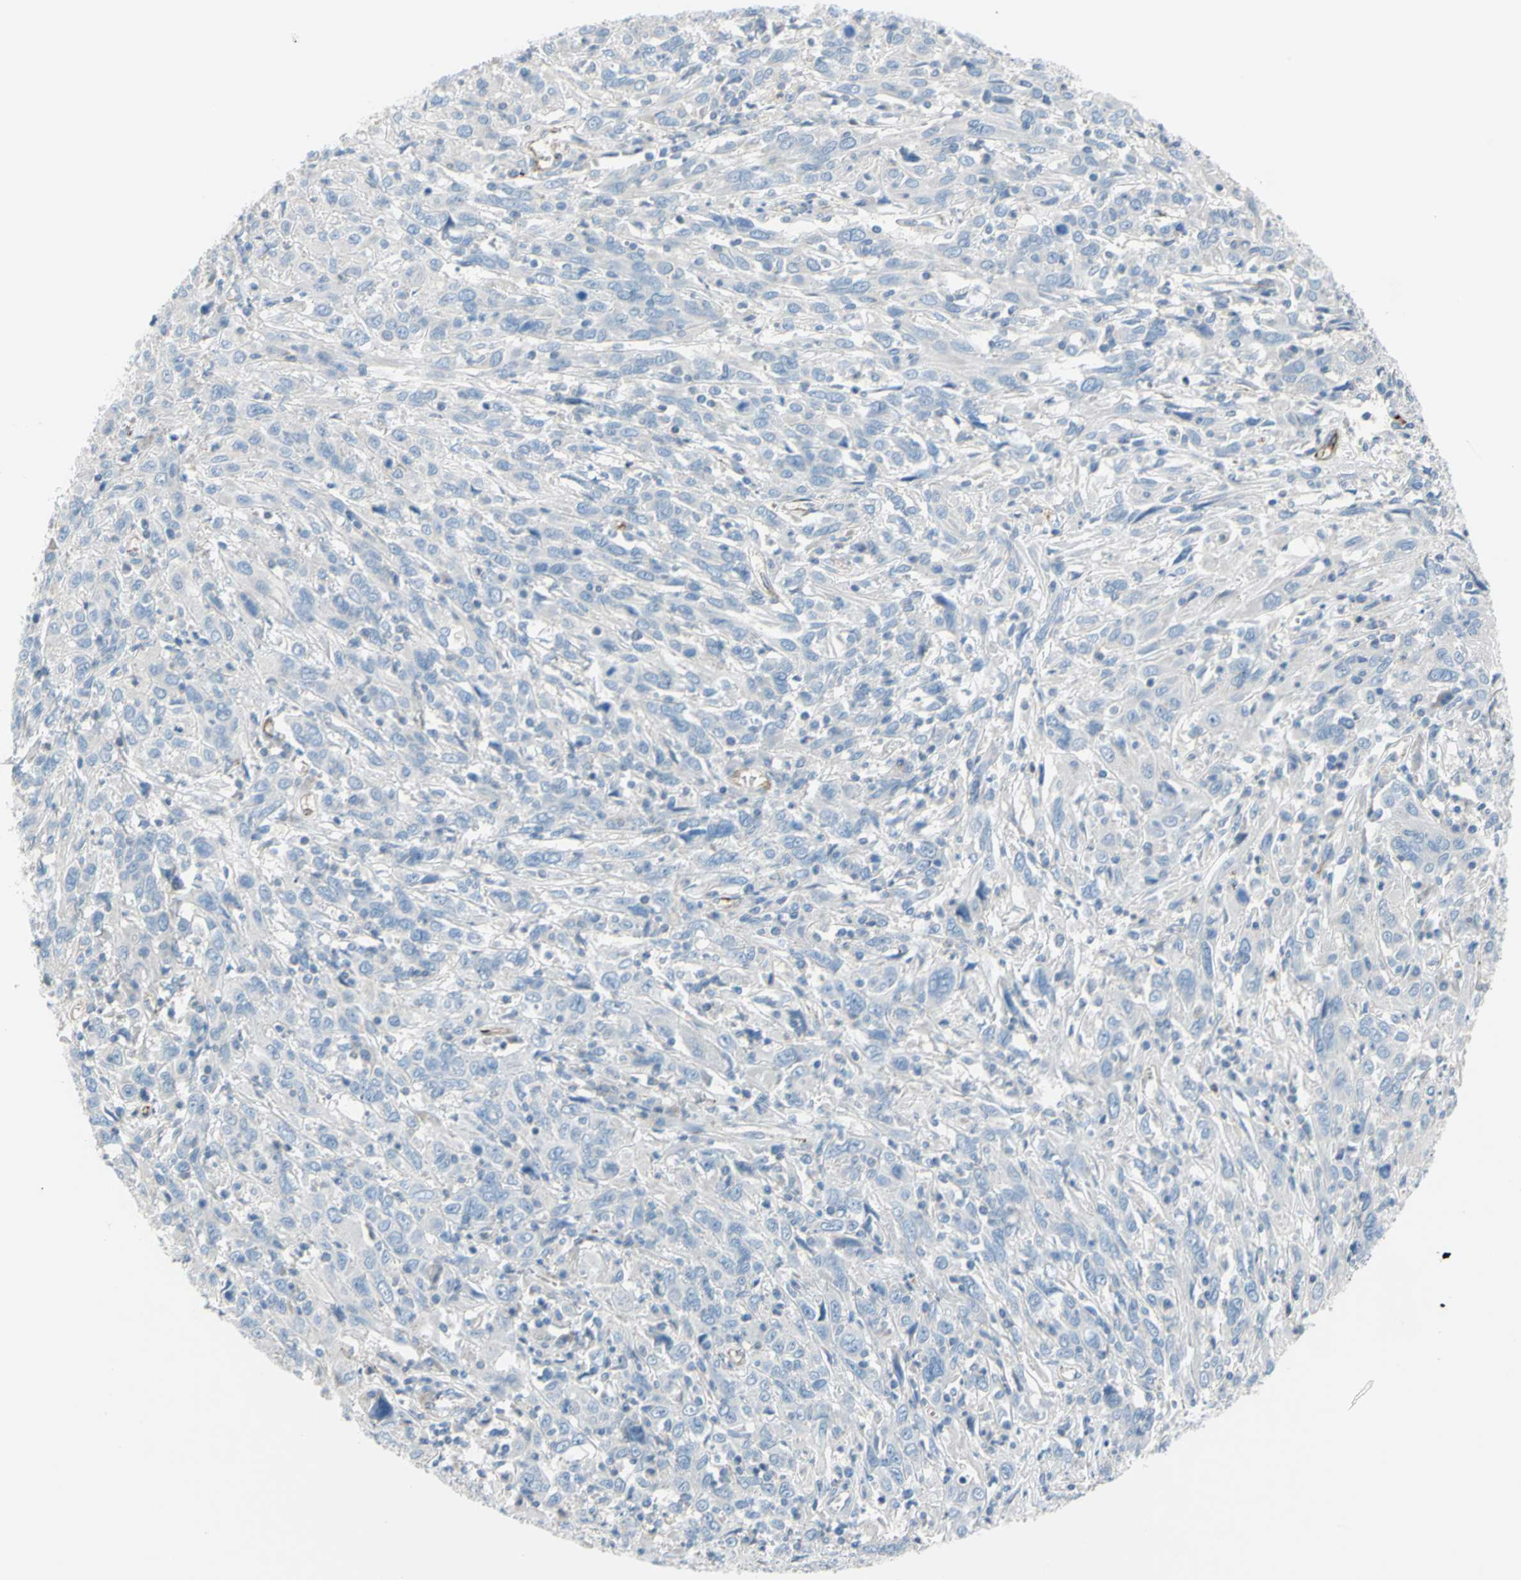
{"staining": {"intensity": "negative", "quantity": "none", "location": "none"}, "tissue": "cervical cancer", "cell_type": "Tumor cells", "image_type": "cancer", "snomed": [{"axis": "morphology", "description": "Squamous cell carcinoma, NOS"}, {"axis": "topography", "description": "Cervix"}], "caption": "Immunohistochemistry (IHC) micrograph of human cervical squamous cell carcinoma stained for a protein (brown), which exhibits no expression in tumor cells.", "gene": "PRRG2", "patient": {"sex": "female", "age": 46}}